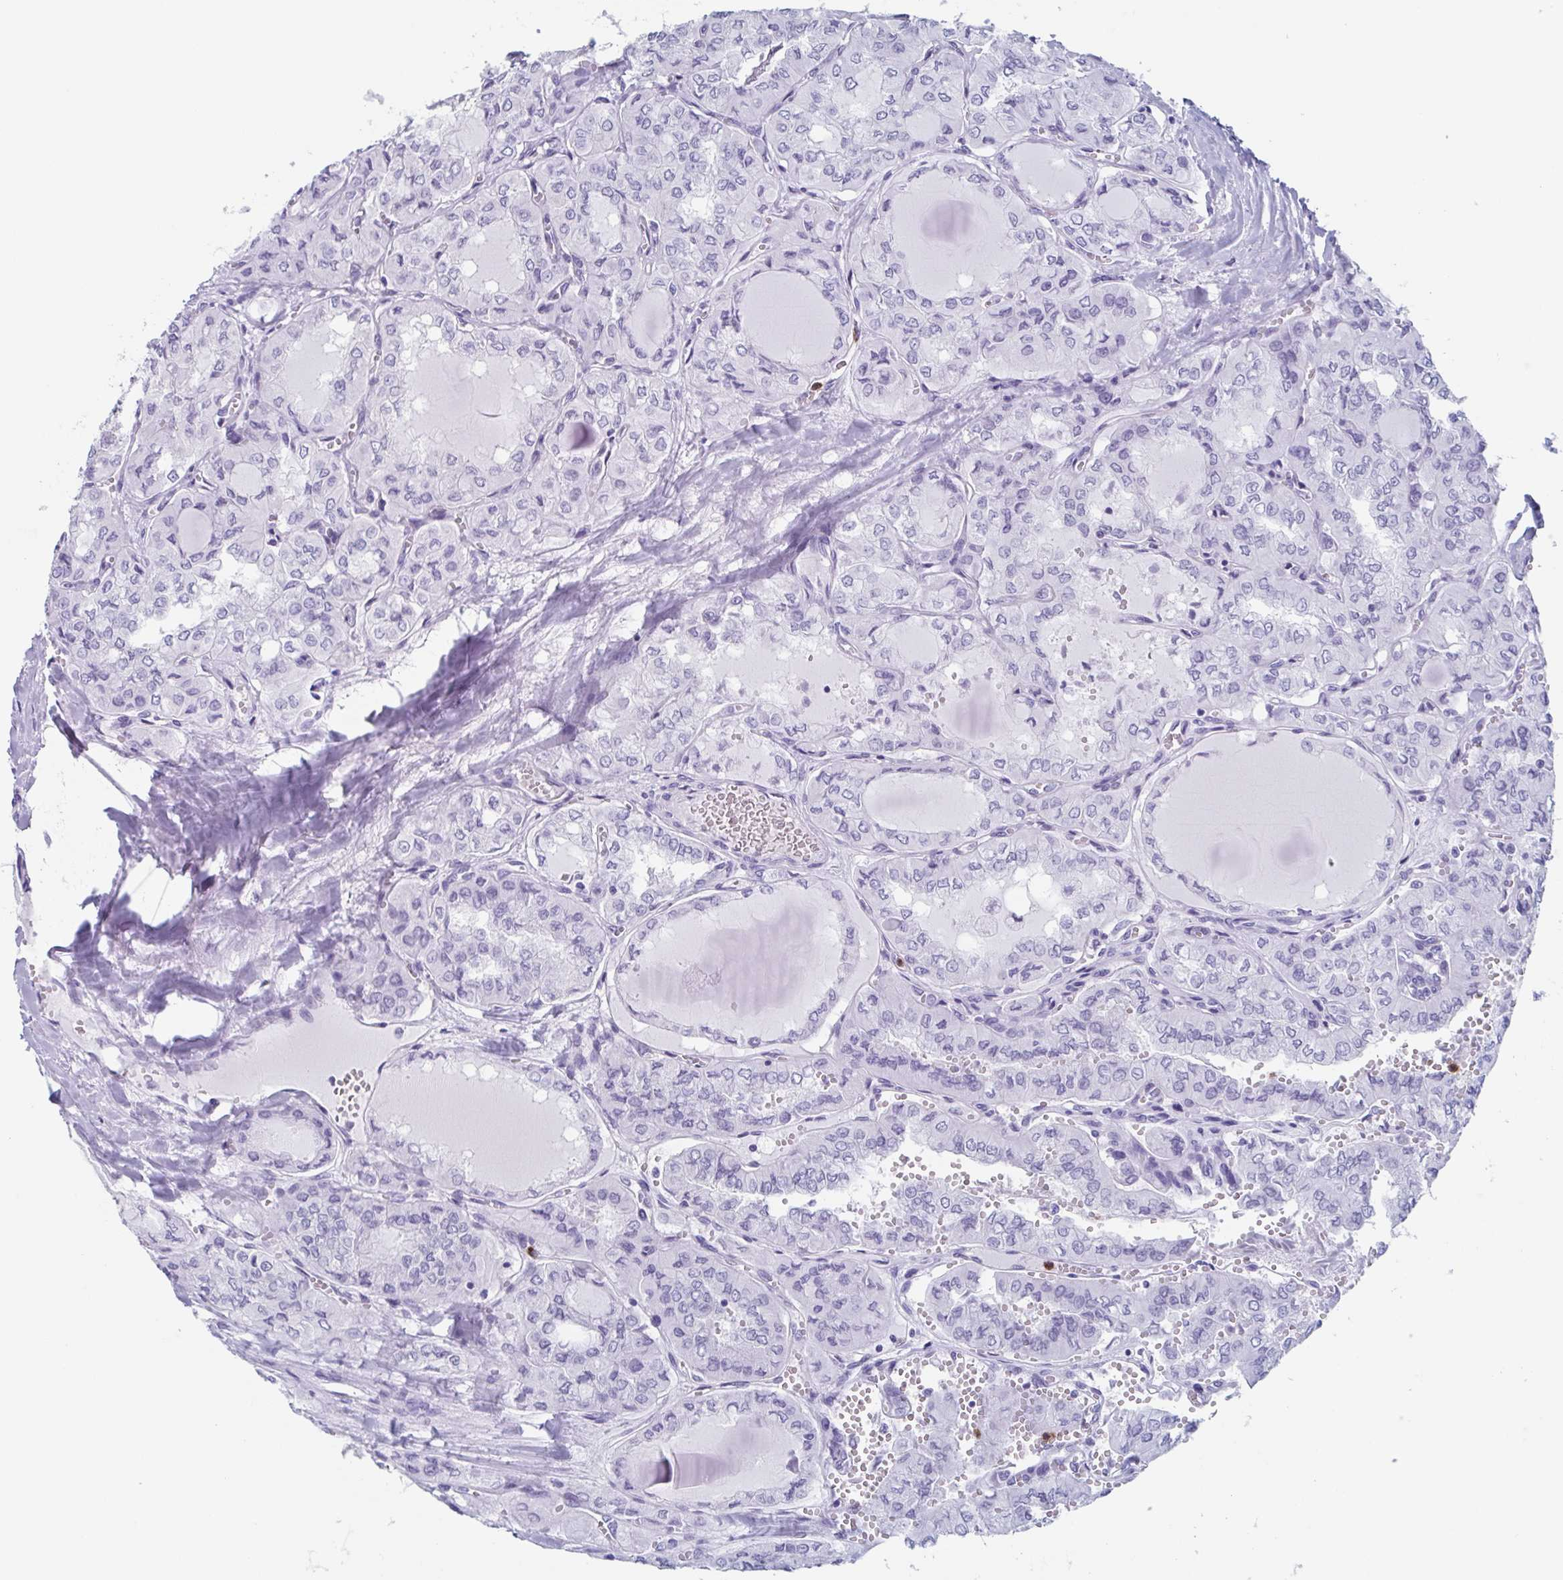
{"staining": {"intensity": "negative", "quantity": "none", "location": "none"}, "tissue": "thyroid cancer", "cell_type": "Tumor cells", "image_type": "cancer", "snomed": [{"axis": "morphology", "description": "Papillary adenocarcinoma, NOS"}, {"axis": "topography", "description": "Thyroid gland"}], "caption": "Image shows no significant protein expression in tumor cells of thyroid cancer.", "gene": "BPI", "patient": {"sex": "male", "age": 20}}